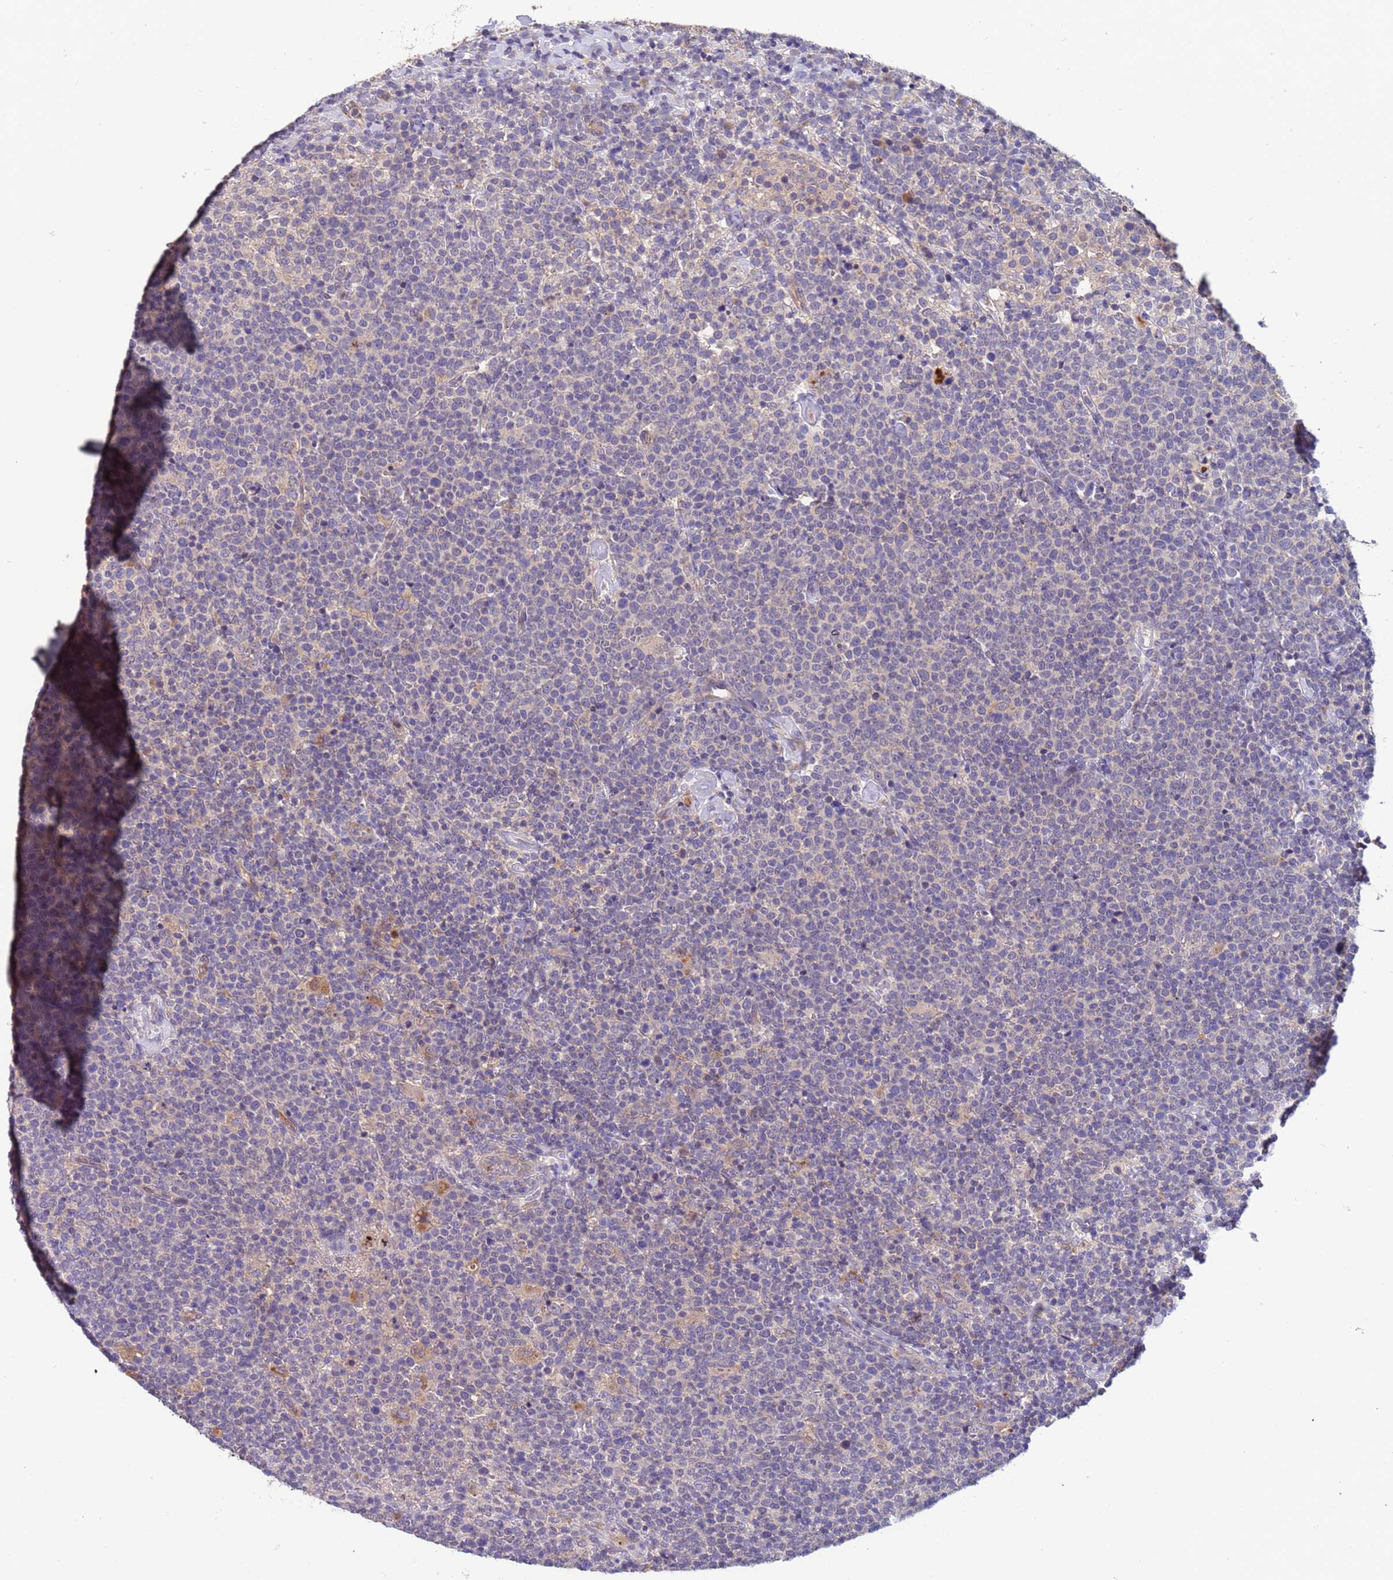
{"staining": {"intensity": "negative", "quantity": "none", "location": "none"}, "tissue": "lymphoma", "cell_type": "Tumor cells", "image_type": "cancer", "snomed": [{"axis": "morphology", "description": "Malignant lymphoma, non-Hodgkin's type, High grade"}, {"axis": "topography", "description": "Lymph node"}], "caption": "Immunohistochemistry (IHC) of high-grade malignant lymphoma, non-Hodgkin's type exhibits no positivity in tumor cells.", "gene": "ZNF248", "patient": {"sex": "male", "age": 61}}